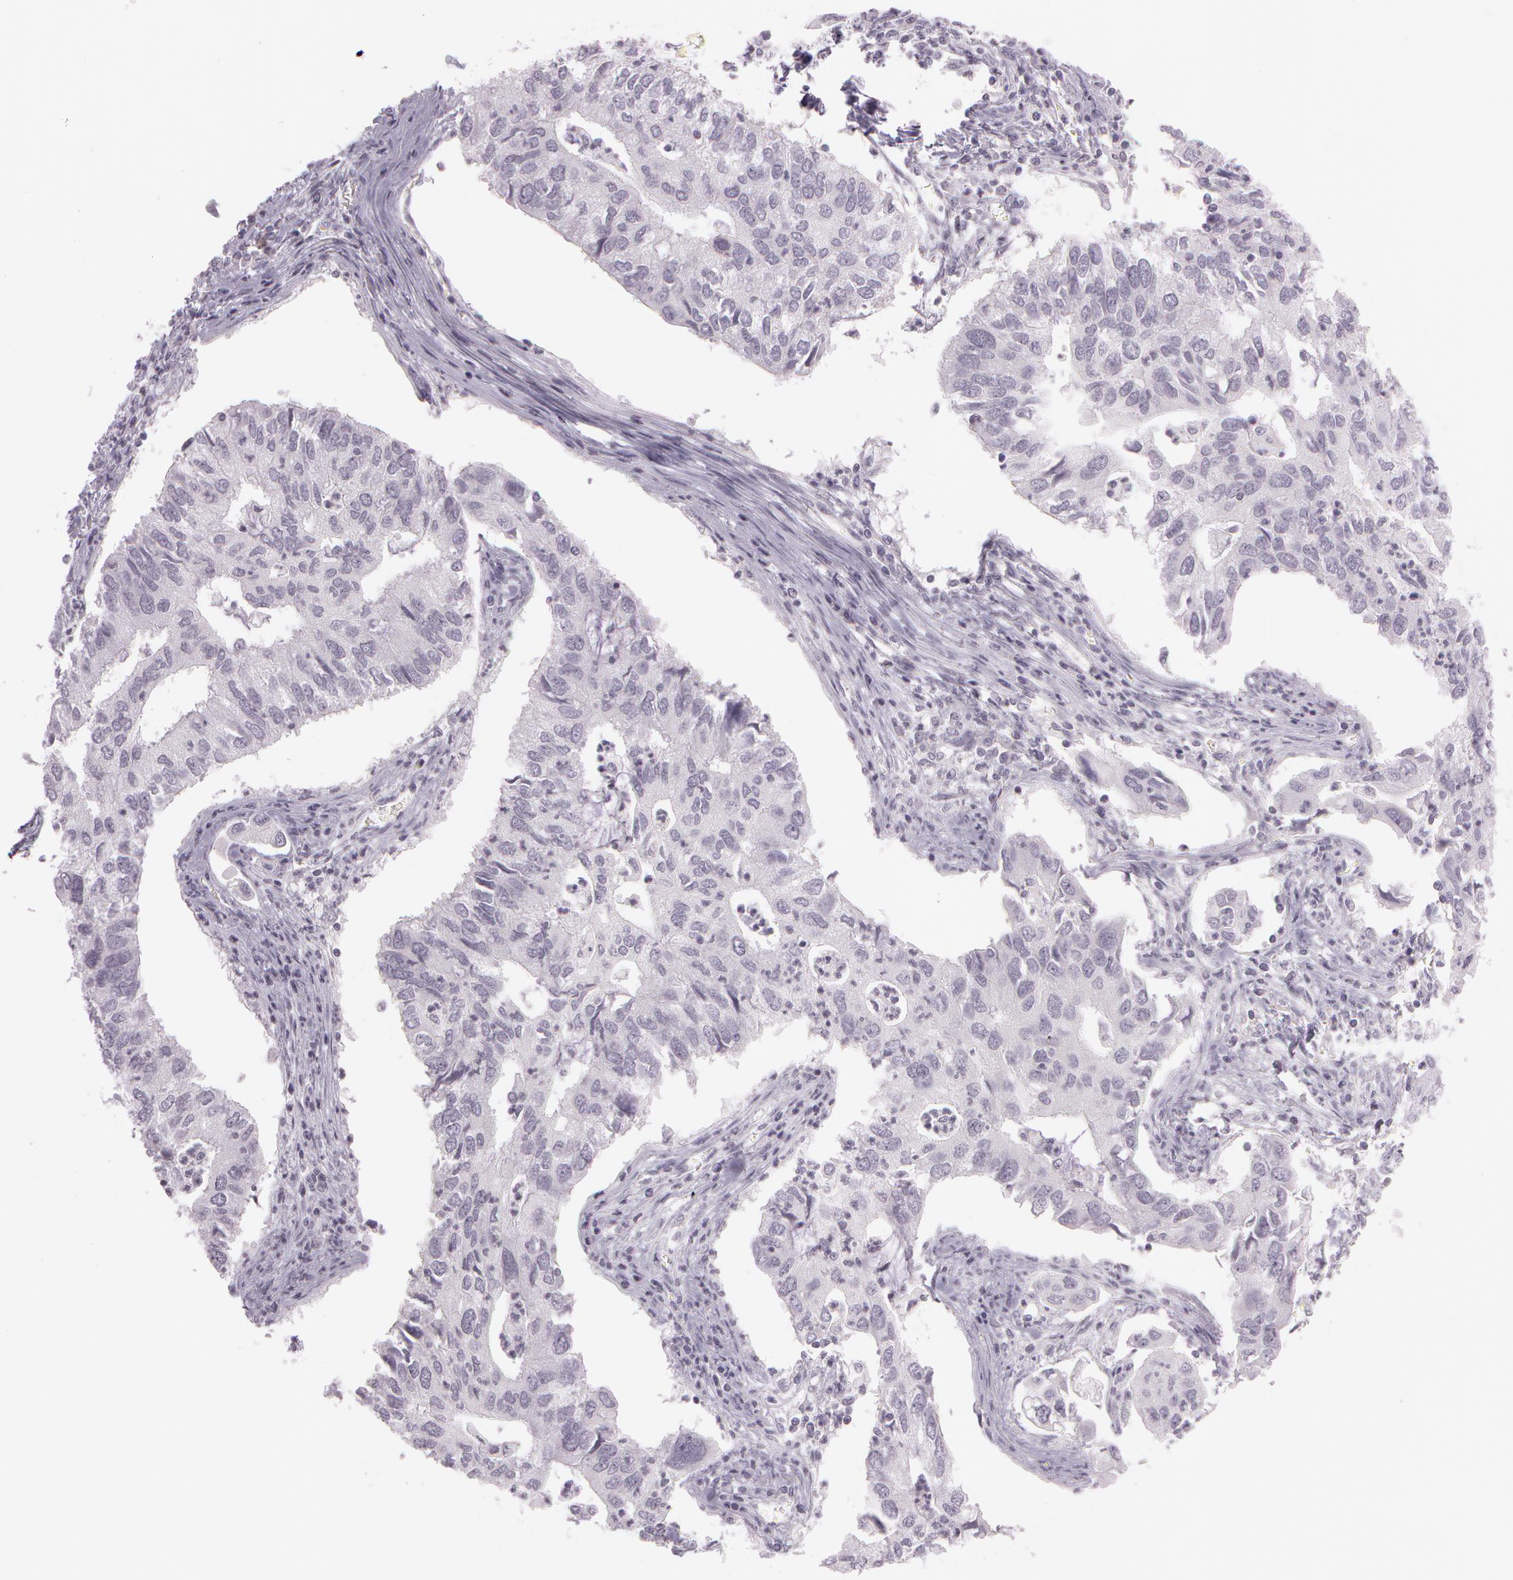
{"staining": {"intensity": "negative", "quantity": "none", "location": "none"}, "tissue": "lung cancer", "cell_type": "Tumor cells", "image_type": "cancer", "snomed": [{"axis": "morphology", "description": "Adenocarcinoma, NOS"}, {"axis": "topography", "description": "Lung"}], "caption": "Immunohistochemistry (IHC) micrograph of neoplastic tissue: adenocarcinoma (lung) stained with DAB displays no significant protein staining in tumor cells. The staining is performed using DAB (3,3'-diaminobenzidine) brown chromogen with nuclei counter-stained in using hematoxylin.", "gene": "OTC", "patient": {"sex": "male", "age": 48}}